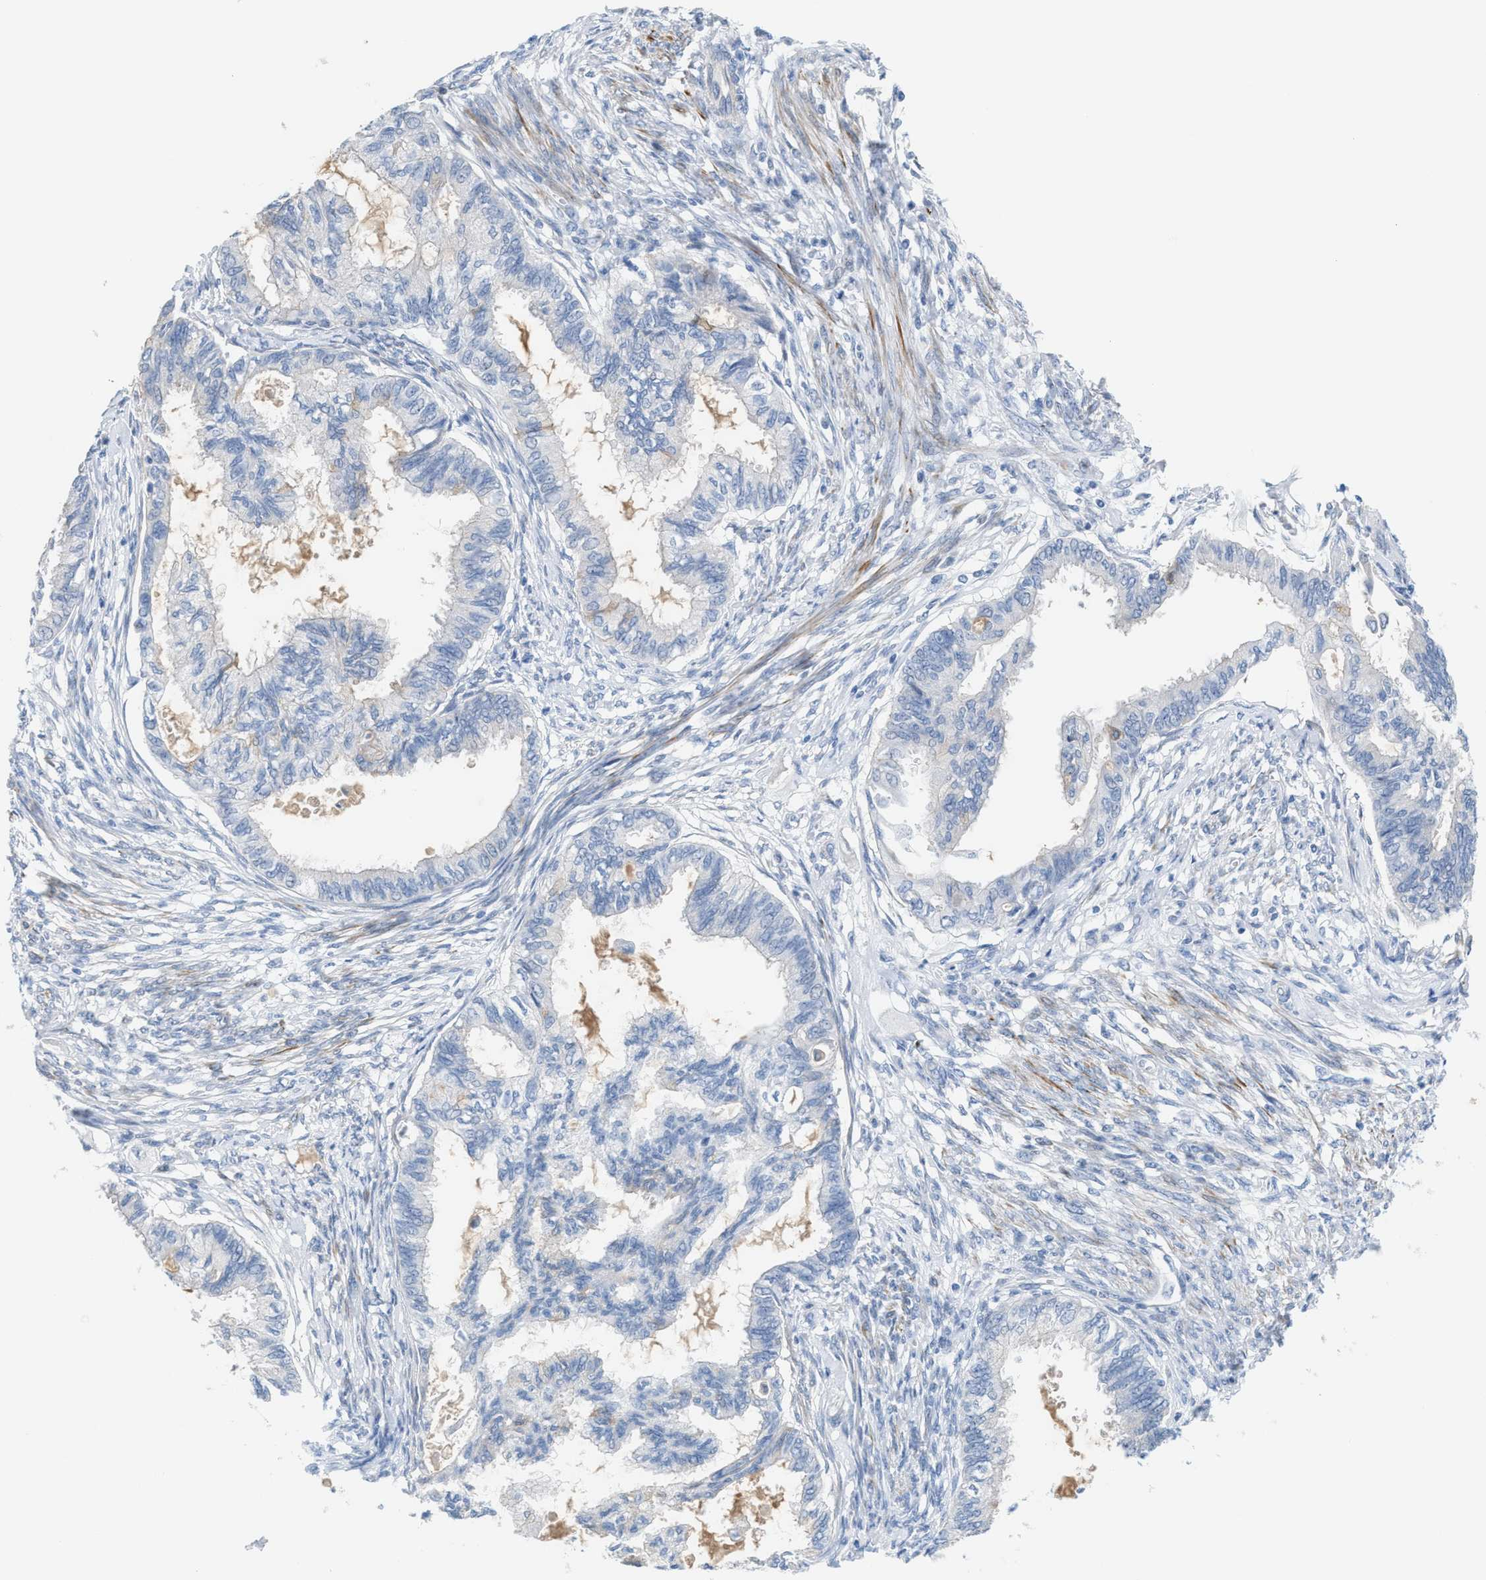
{"staining": {"intensity": "negative", "quantity": "none", "location": "none"}, "tissue": "cervical cancer", "cell_type": "Tumor cells", "image_type": "cancer", "snomed": [{"axis": "morphology", "description": "Normal tissue, NOS"}, {"axis": "morphology", "description": "Adenocarcinoma, NOS"}, {"axis": "topography", "description": "Cervix"}, {"axis": "topography", "description": "Endometrium"}], "caption": "An IHC photomicrograph of cervical adenocarcinoma is shown. There is no staining in tumor cells of cervical adenocarcinoma.", "gene": "MPP3", "patient": {"sex": "female", "age": 86}}